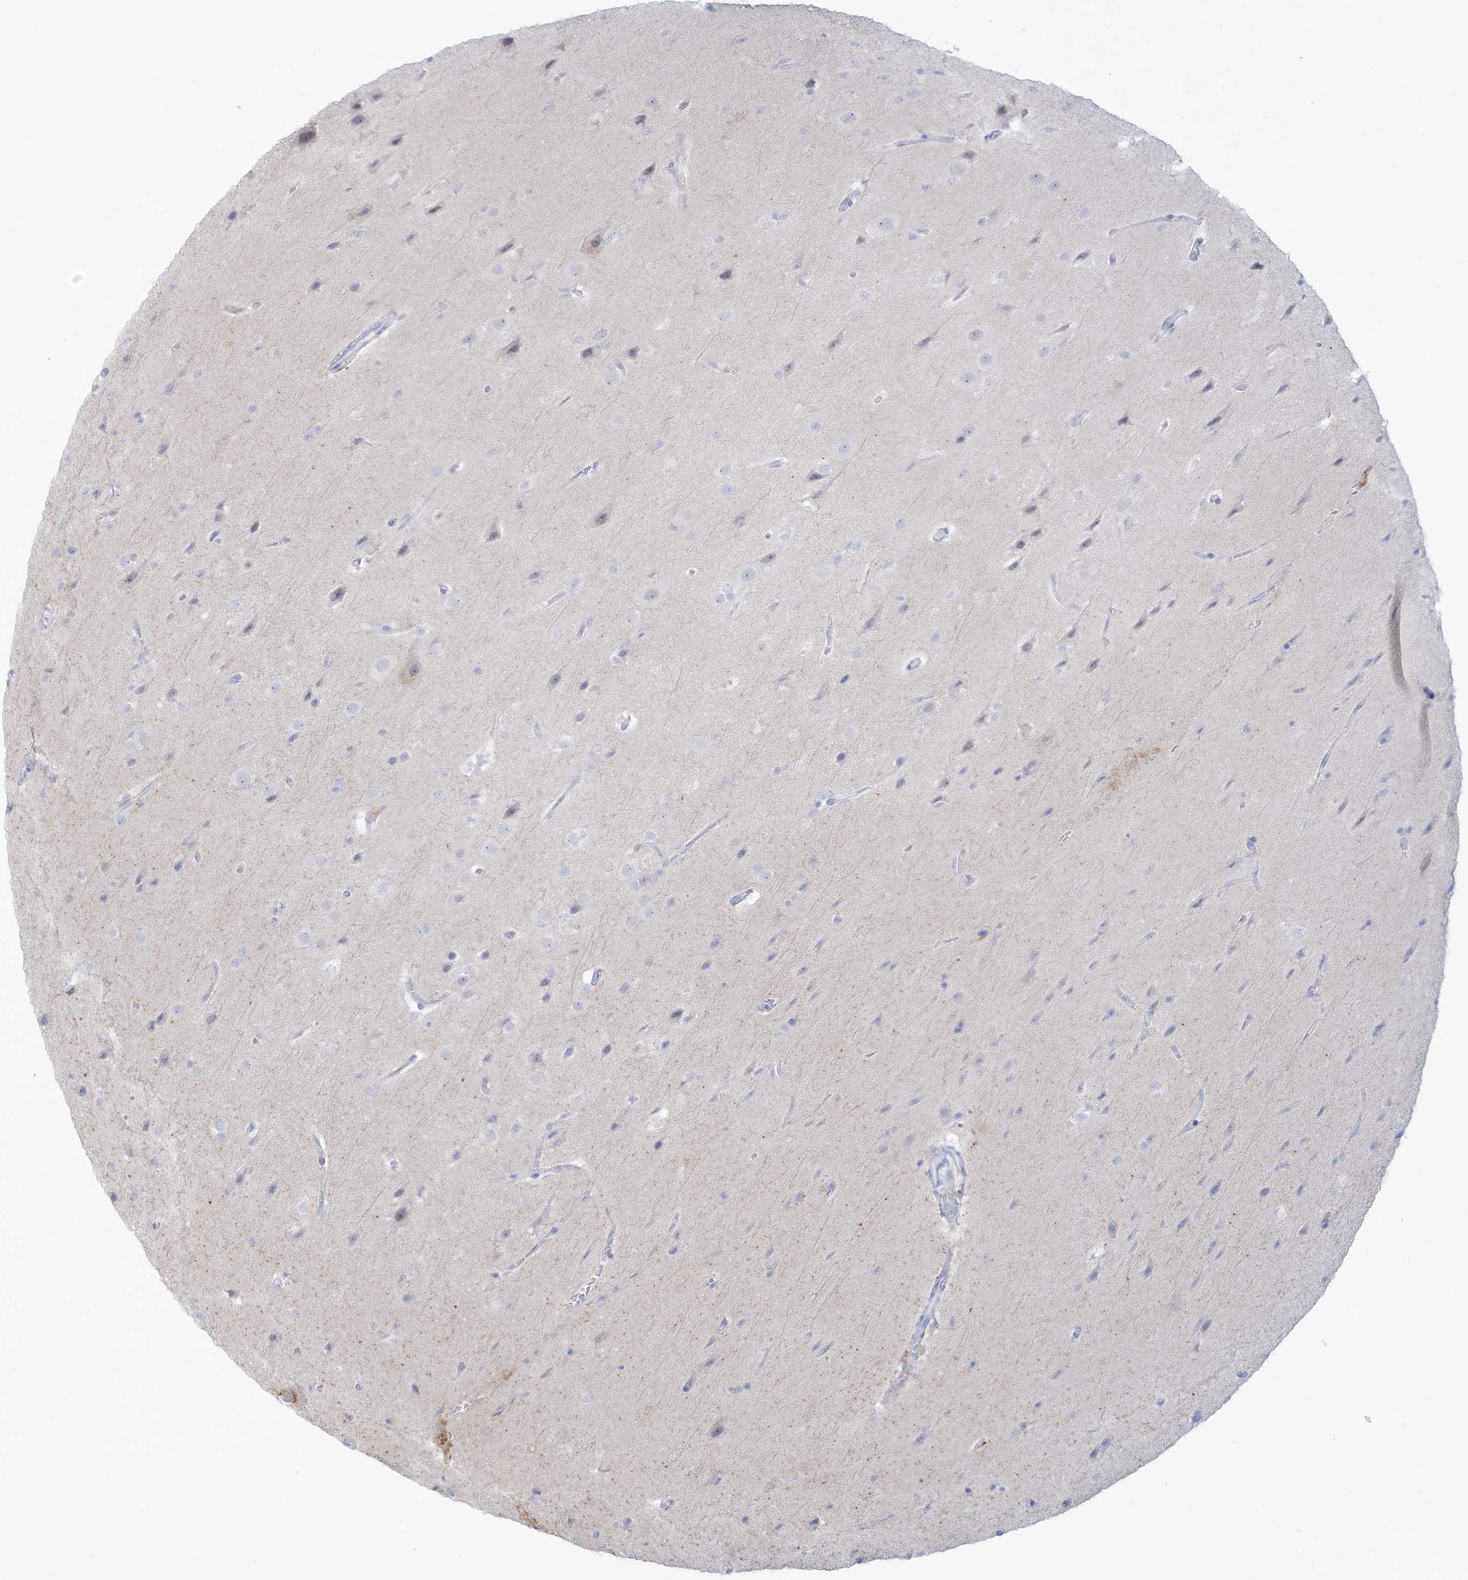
{"staining": {"intensity": "negative", "quantity": "none", "location": "none"}, "tissue": "glioma", "cell_type": "Tumor cells", "image_type": "cancer", "snomed": [{"axis": "morphology", "description": "Glioma, malignant, Low grade"}, {"axis": "topography", "description": "Brain"}], "caption": "This is a image of IHC staining of low-grade glioma (malignant), which shows no expression in tumor cells. (Stains: DAB IHC with hematoxylin counter stain, Microscopy: brightfield microscopy at high magnification).", "gene": "HERC6", "patient": {"sex": "female", "age": 37}}